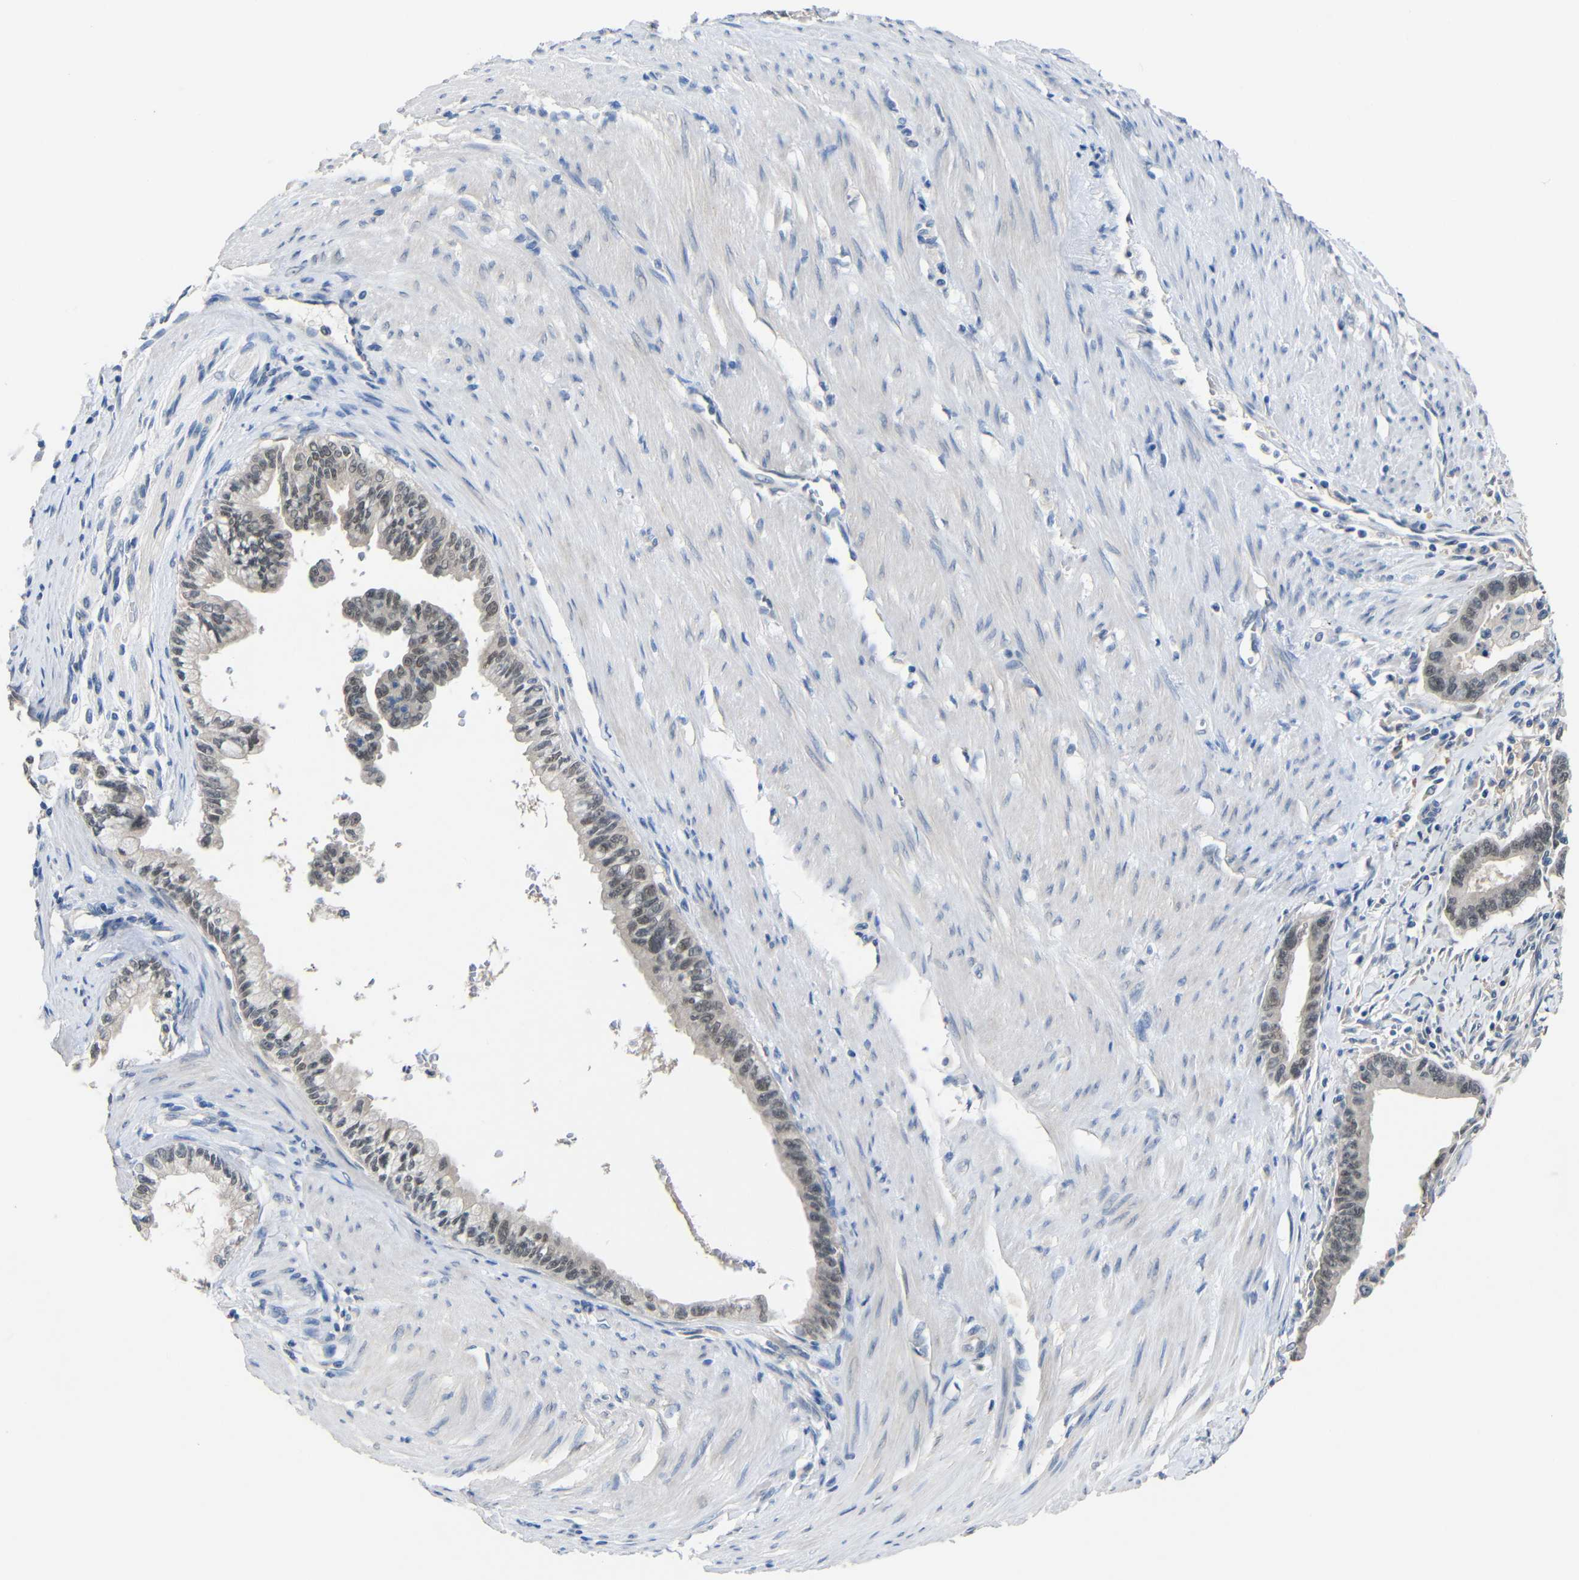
{"staining": {"intensity": "moderate", "quantity": "25%-75%", "location": "nuclear"}, "tissue": "pancreatic cancer", "cell_type": "Tumor cells", "image_type": "cancer", "snomed": [{"axis": "morphology", "description": "Adenocarcinoma, NOS"}, {"axis": "topography", "description": "Pancreas"}], "caption": "A brown stain shows moderate nuclear expression of a protein in human pancreatic cancer tumor cells.", "gene": "HNF1A", "patient": {"sex": "male", "age": 70}}